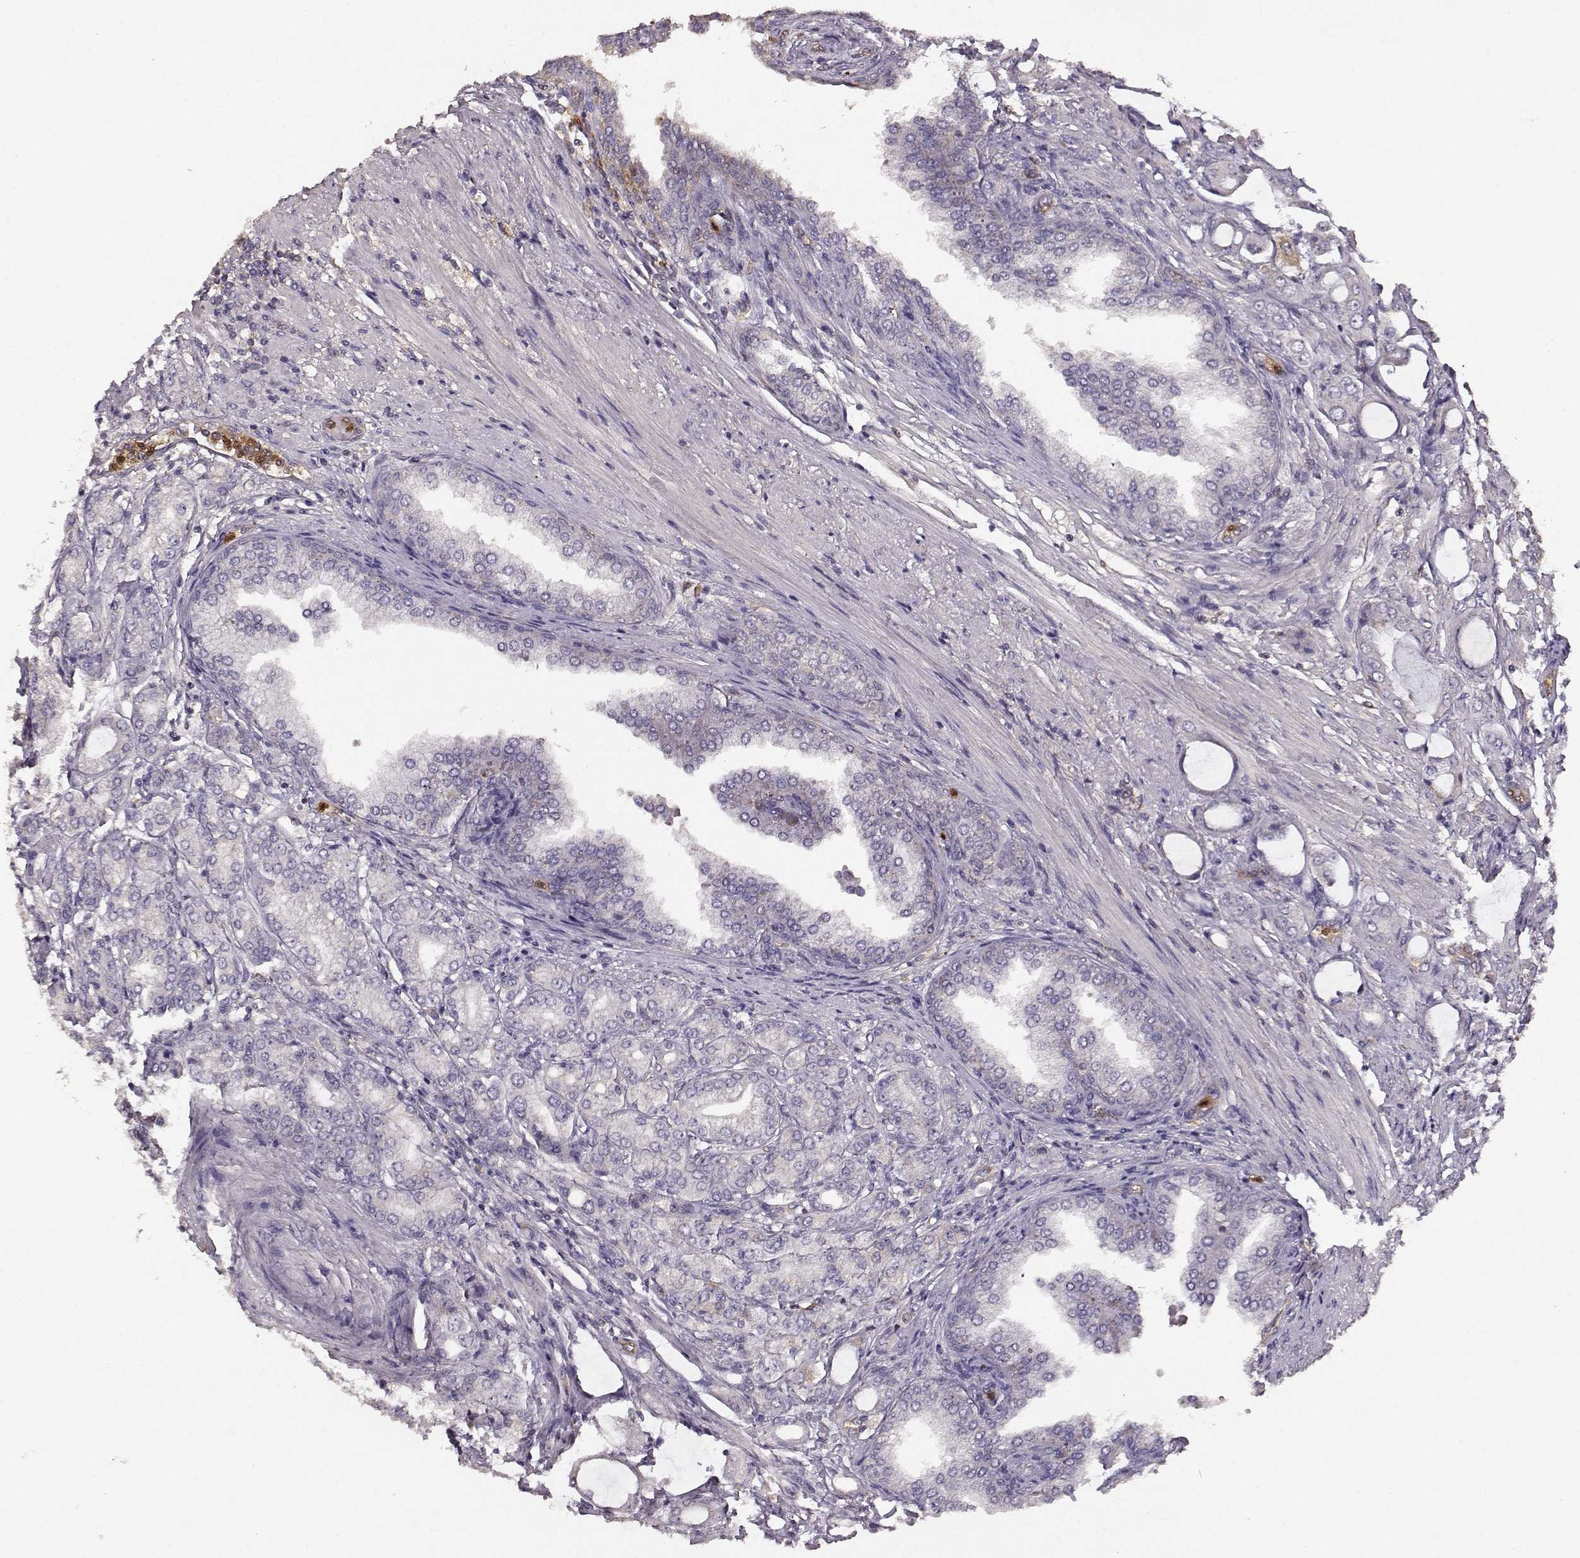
{"staining": {"intensity": "negative", "quantity": "none", "location": "none"}, "tissue": "prostate cancer", "cell_type": "Tumor cells", "image_type": "cancer", "snomed": [{"axis": "morphology", "description": "Adenocarcinoma, NOS"}, {"axis": "topography", "description": "Prostate"}], "caption": "There is no significant expression in tumor cells of adenocarcinoma (prostate).", "gene": "ARHGEF2", "patient": {"sex": "male", "age": 63}}